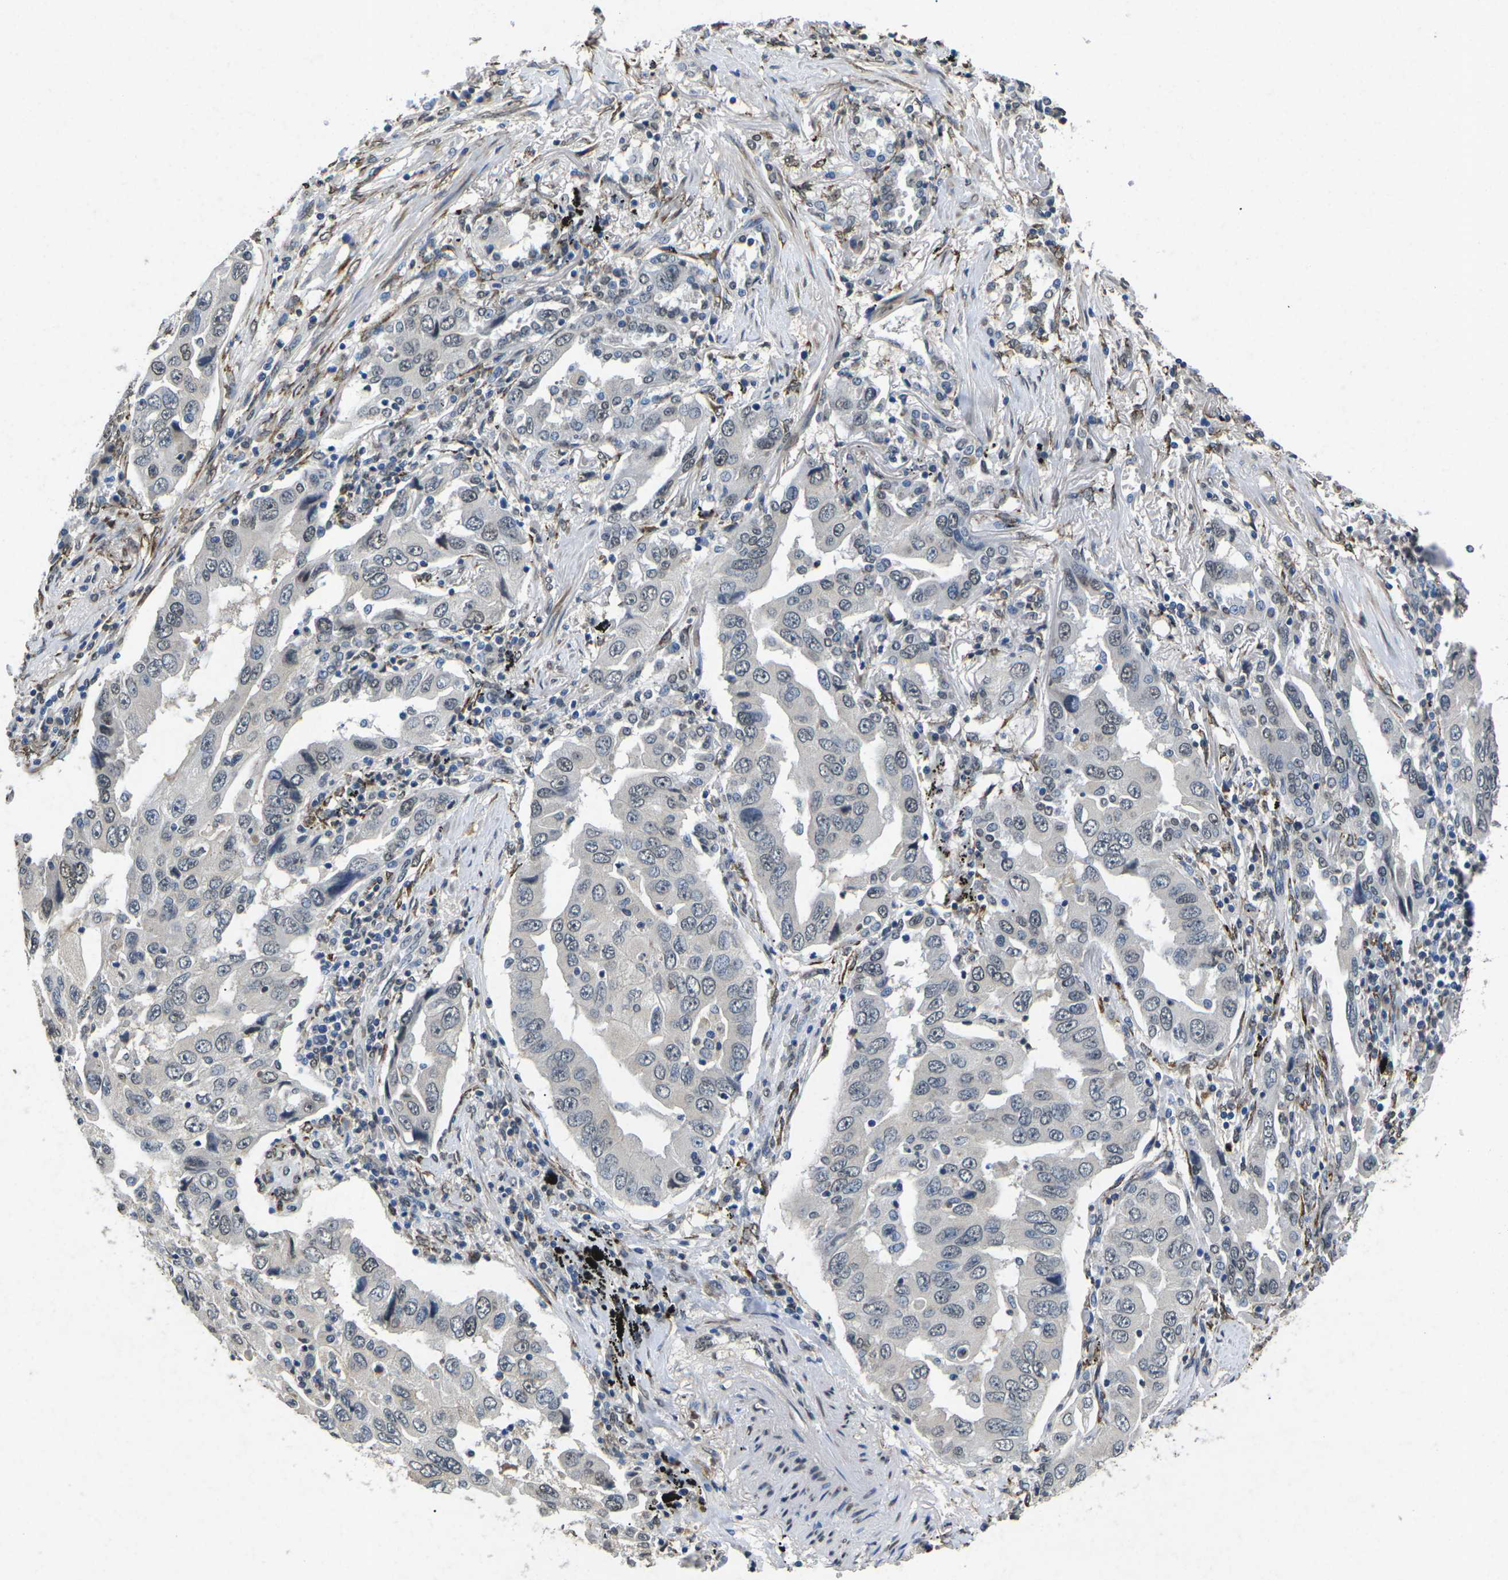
{"staining": {"intensity": "negative", "quantity": "none", "location": "none"}, "tissue": "lung cancer", "cell_type": "Tumor cells", "image_type": "cancer", "snomed": [{"axis": "morphology", "description": "Adenocarcinoma, NOS"}, {"axis": "topography", "description": "Lung"}], "caption": "IHC of human lung cancer reveals no expression in tumor cells.", "gene": "SCNN1B", "patient": {"sex": "female", "age": 65}}